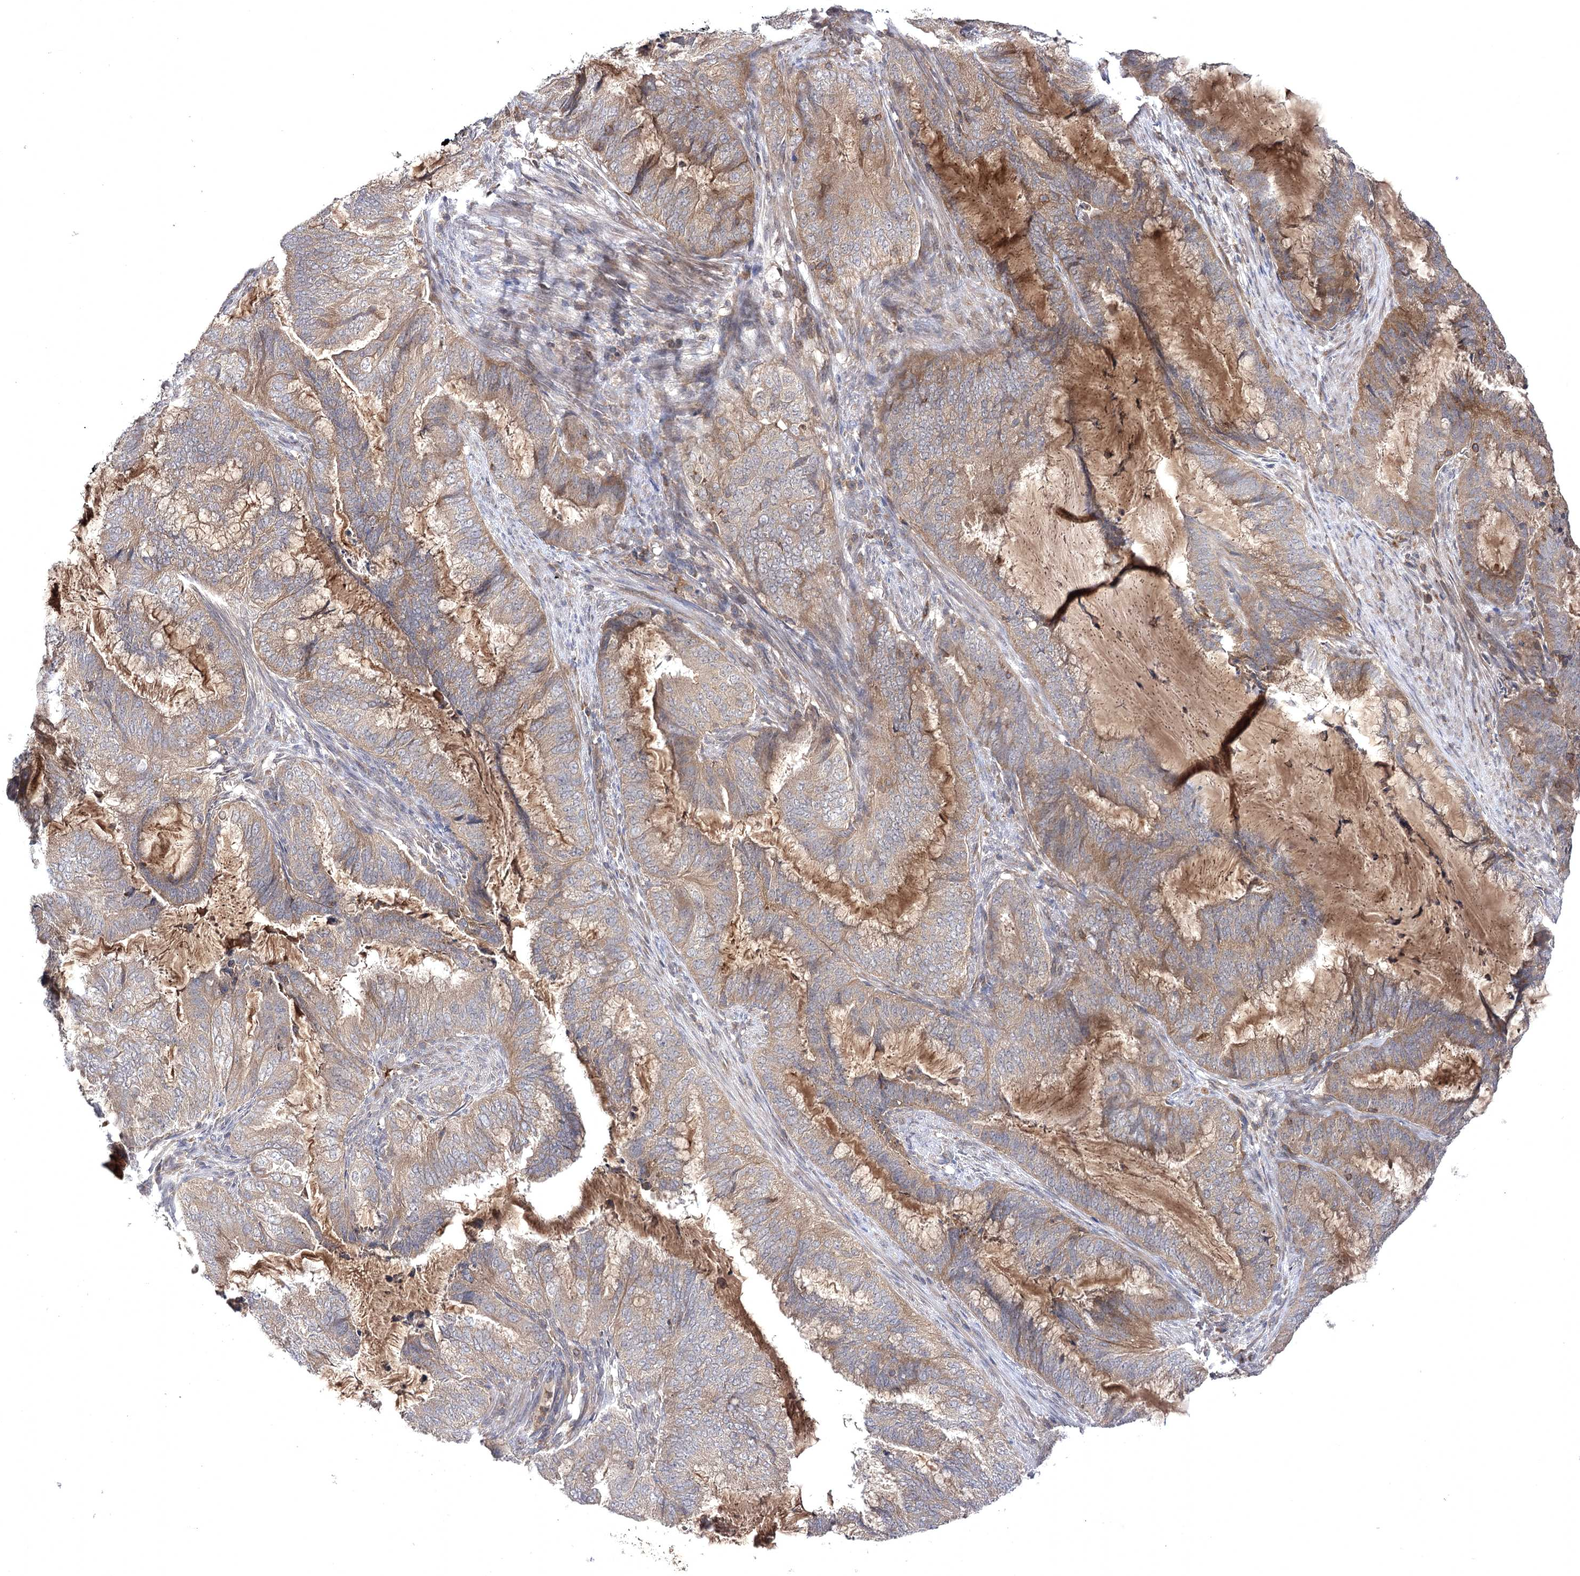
{"staining": {"intensity": "moderate", "quantity": ">75%", "location": "cytoplasmic/membranous"}, "tissue": "endometrial cancer", "cell_type": "Tumor cells", "image_type": "cancer", "snomed": [{"axis": "morphology", "description": "Adenocarcinoma, NOS"}, {"axis": "topography", "description": "Endometrium"}], "caption": "Adenocarcinoma (endometrial) was stained to show a protein in brown. There is medium levels of moderate cytoplasmic/membranous positivity in approximately >75% of tumor cells.", "gene": "BCR", "patient": {"sex": "female", "age": 51}}